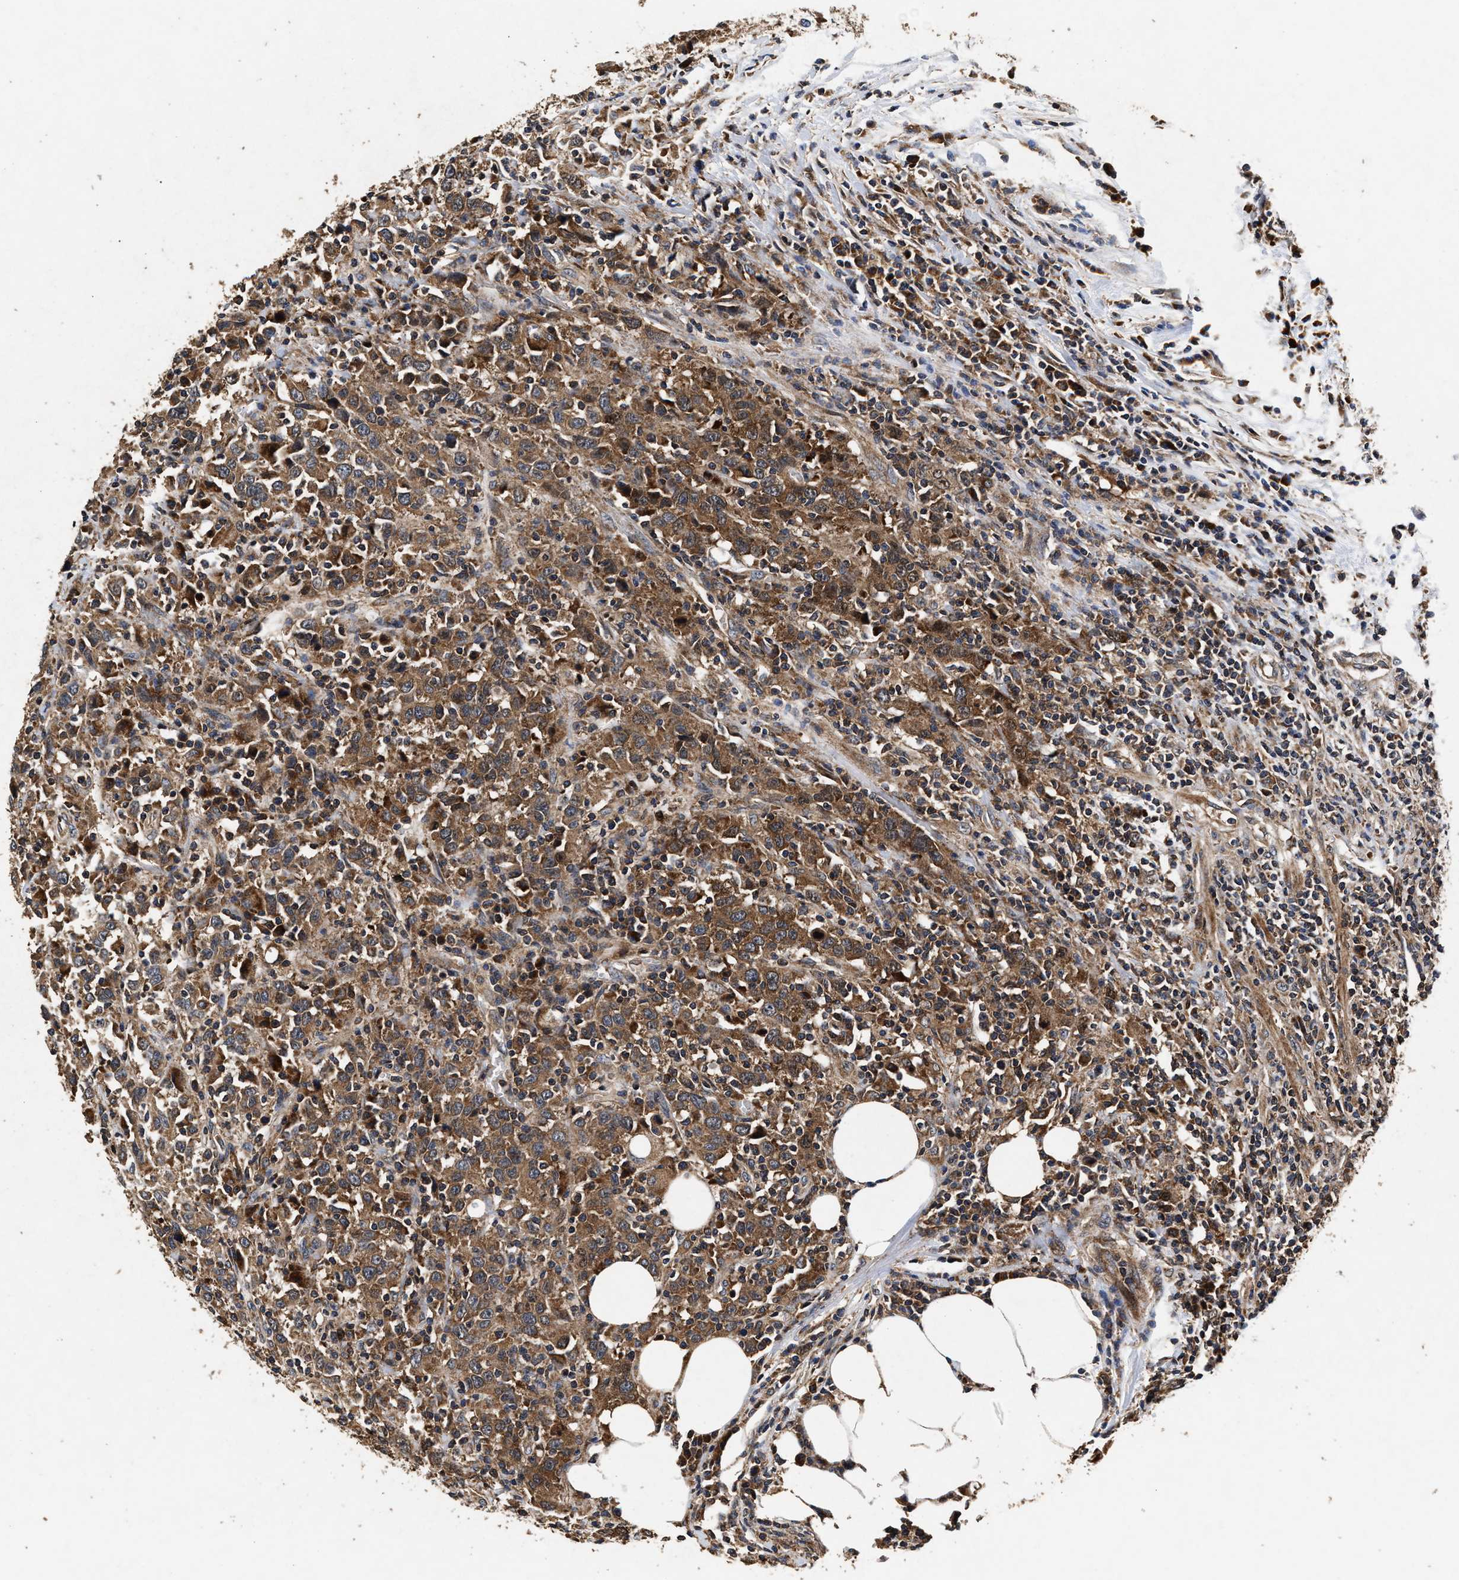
{"staining": {"intensity": "moderate", "quantity": ">75%", "location": "cytoplasmic/membranous"}, "tissue": "urothelial cancer", "cell_type": "Tumor cells", "image_type": "cancer", "snomed": [{"axis": "morphology", "description": "Urothelial carcinoma, High grade"}, {"axis": "topography", "description": "Urinary bladder"}], "caption": "Immunohistochemical staining of high-grade urothelial carcinoma shows medium levels of moderate cytoplasmic/membranous expression in approximately >75% of tumor cells.", "gene": "NFKB2", "patient": {"sex": "male", "age": 61}}